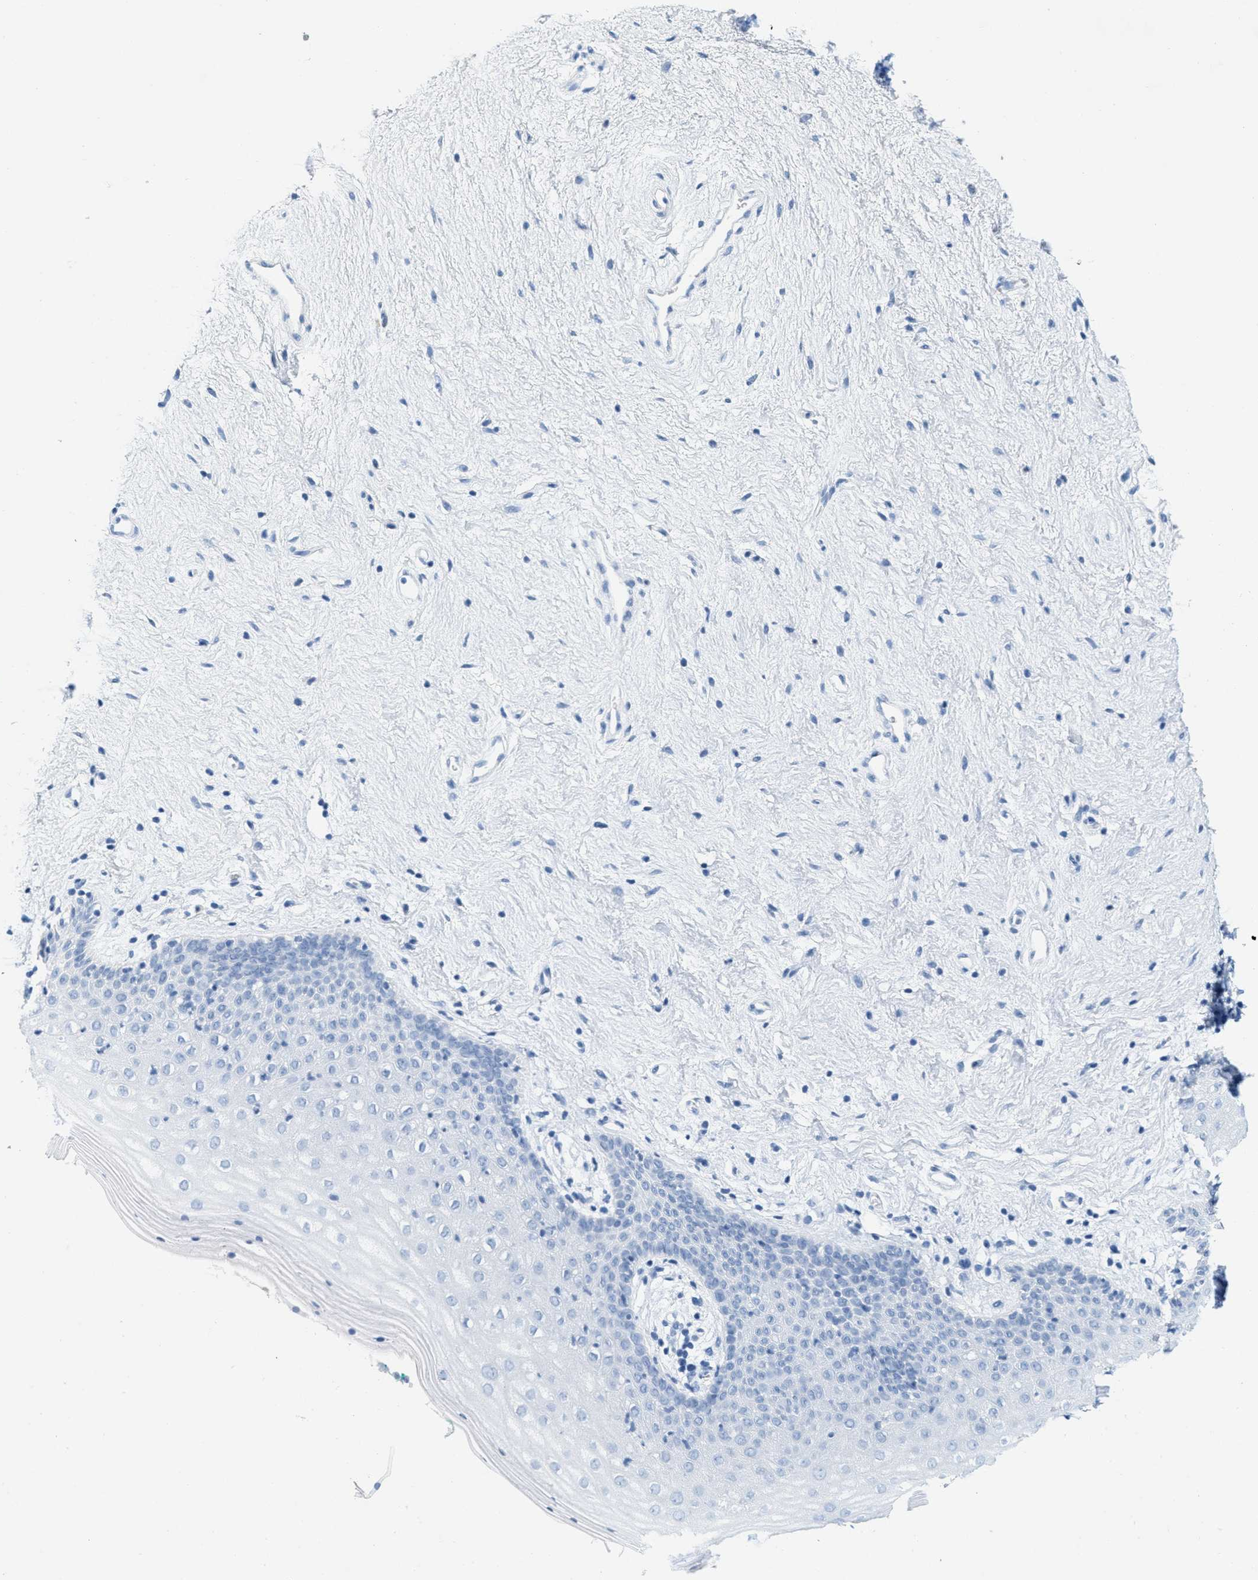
{"staining": {"intensity": "negative", "quantity": "none", "location": "none"}, "tissue": "vagina", "cell_type": "Squamous epithelial cells", "image_type": "normal", "snomed": [{"axis": "morphology", "description": "Normal tissue, NOS"}, {"axis": "topography", "description": "Vagina"}], "caption": "This is an IHC micrograph of benign human vagina. There is no staining in squamous epithelial cells.", "gene": "GPM6A", "patient": {"sex": "female", "age": 44}}